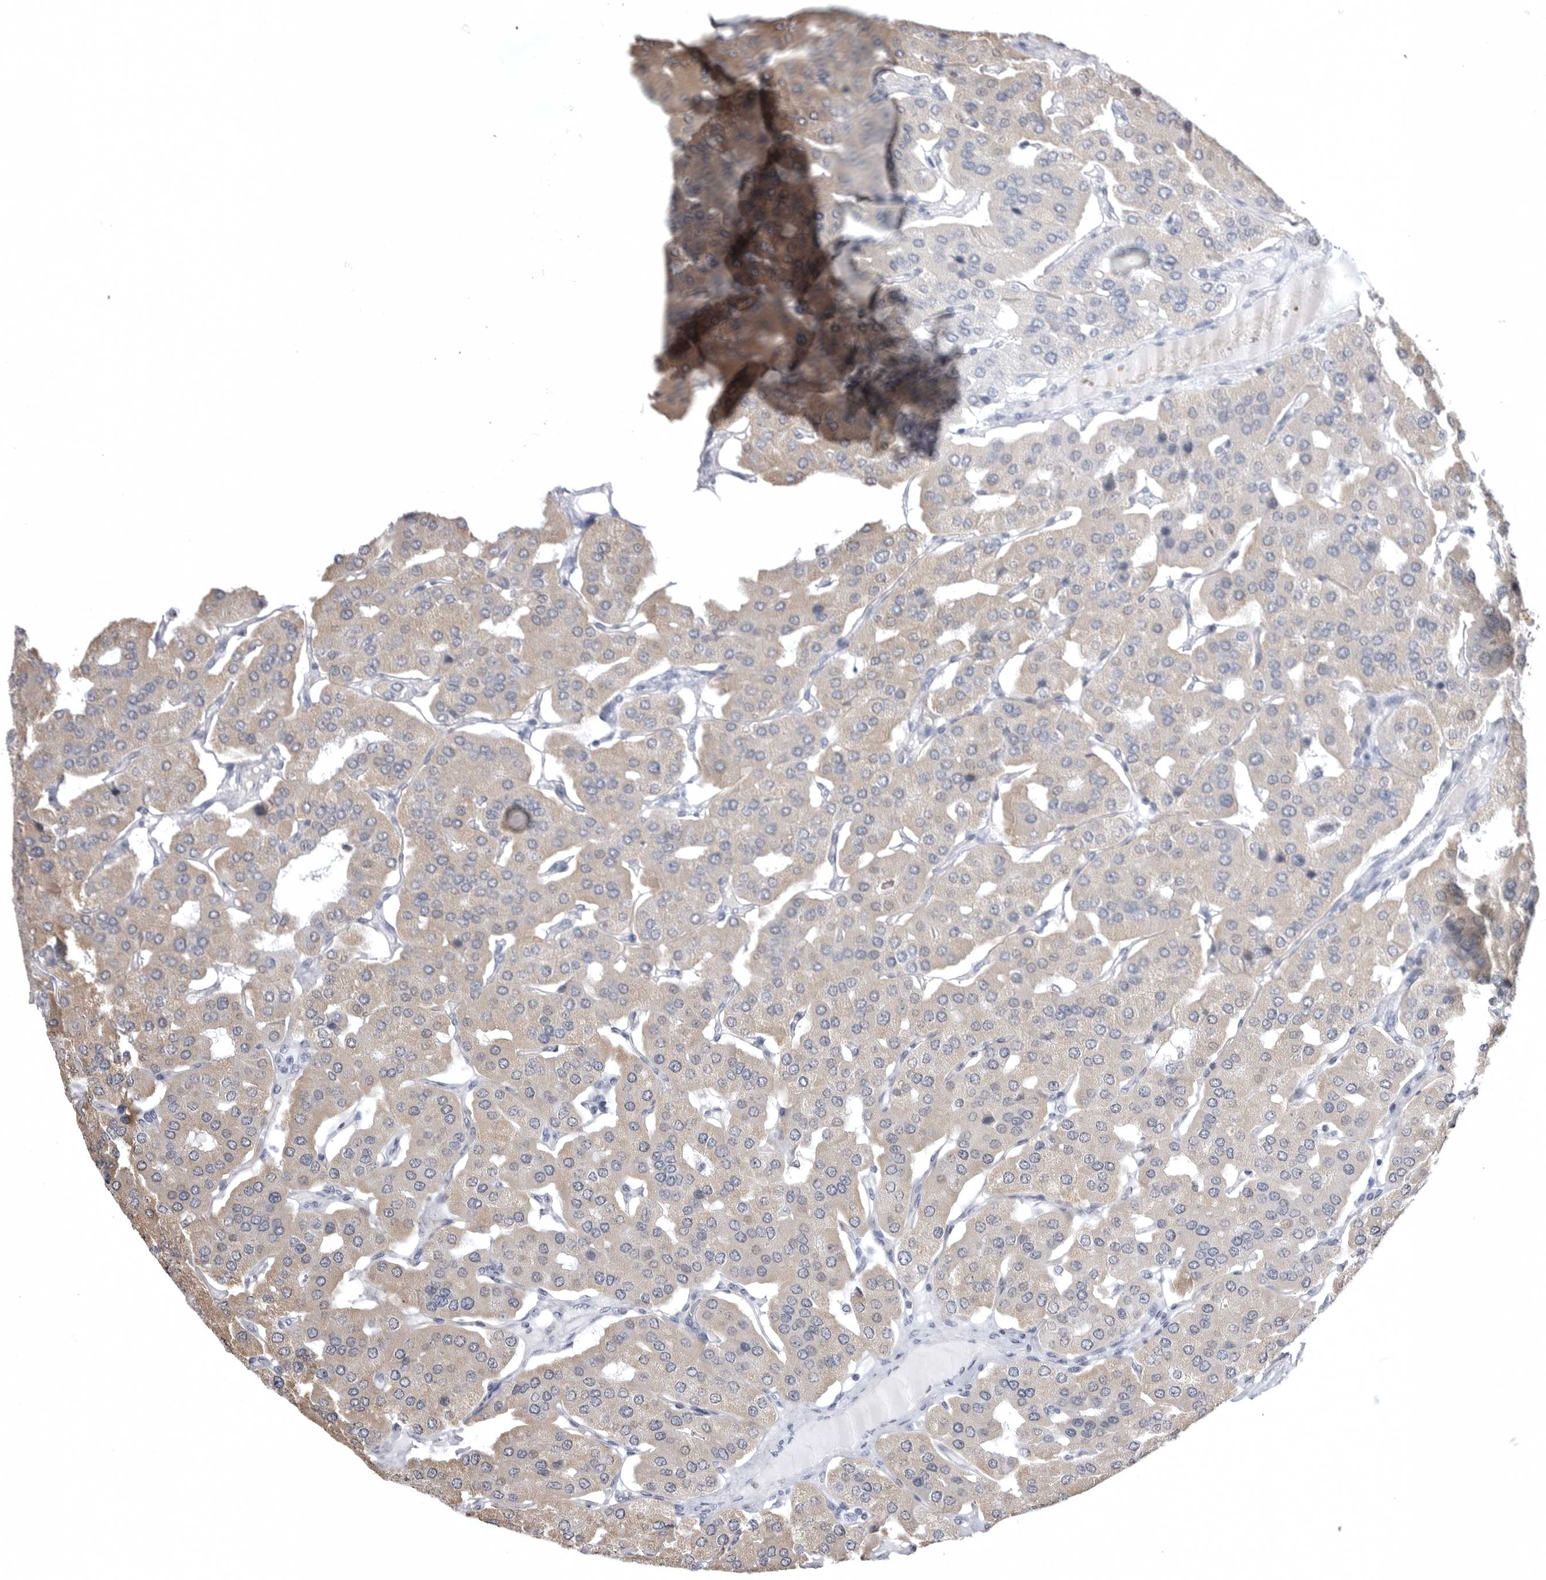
{"staining": {"intensity": "negative", "quantity": "none", "location": "none"}, "tissue": "parathyroid gland", "cell_type": "Glandular cells", "image_type": "normal", "snomed": [{"axis": "morphology", "description": "Normal tissue, NOS"}, {"axis": "morphology", "description": "Adenoma, NOS"}, {"axis": "topography", "description": "Parathyroid gland"}], "caption": "An immunohistochemistry (IHC) micrograph of normal parathyroid gland is shown. There is no staining in glandular cells of parathyroid gland. (DAB (3,3'-diaminobenzidine) immunohistochemistry (IHC) with hematoxylin counter stain).", "gene": "STAP2", "patient": {"sex": "female", "age": 86}}